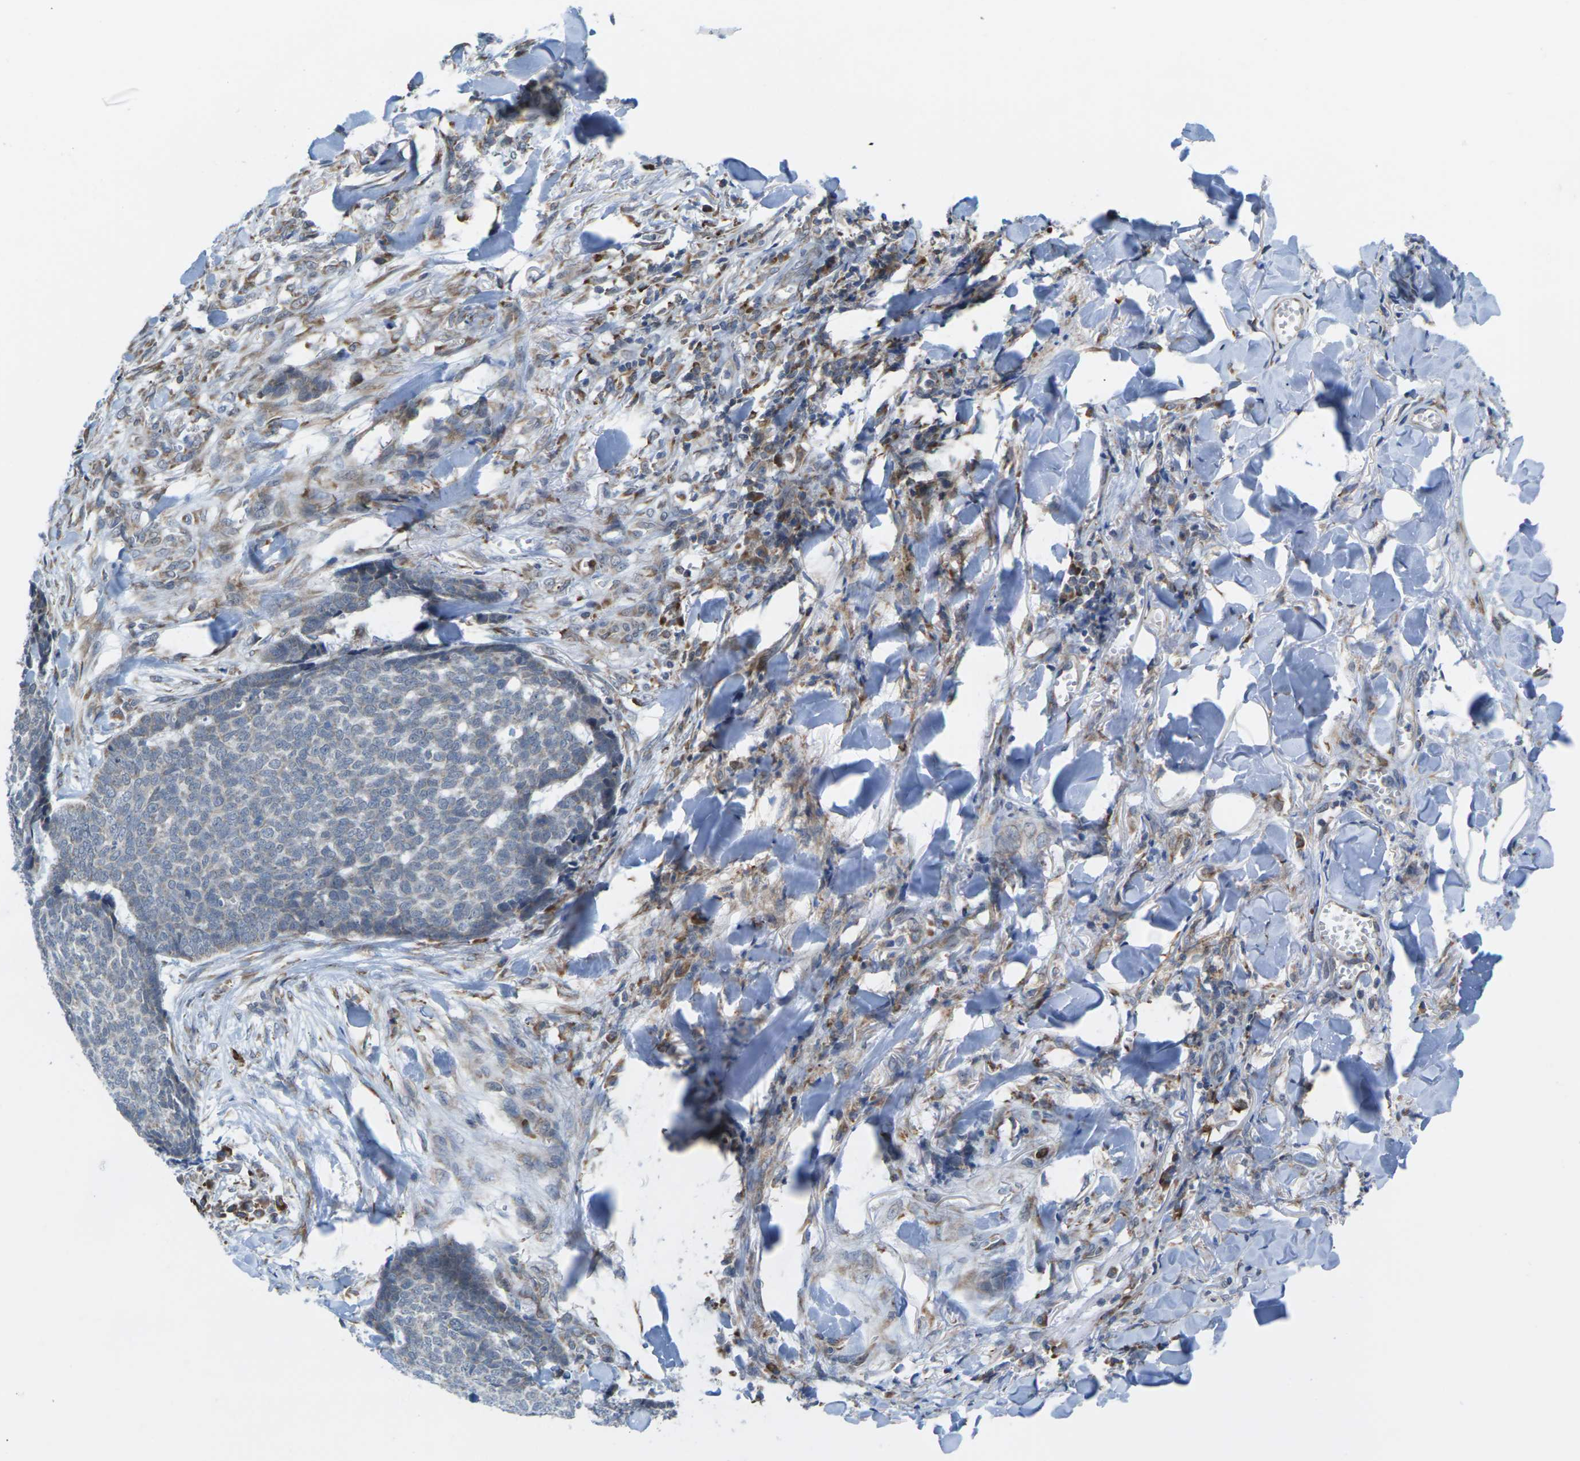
{"staining": {"intensity": "negative", "quantity": "none", "location": "none"}, "tissue": "skin cancer", "cell_type": "Tumor cells", "image_type": "cancer", "snomed": [{"axis": "morphology", "description": "Basal cell carcinoma"}, {"axis": "topography", "description": "Skin"}], "caption": "The histopathology image reveals no significant staining in tumor cells of skin cancer (basal cell carcinoma). (Immunohistochemistry, brightfield microscopy, high magnification).", "gene": "PDZK1IP1", "patient": {"sex": "male", "age": 84}}